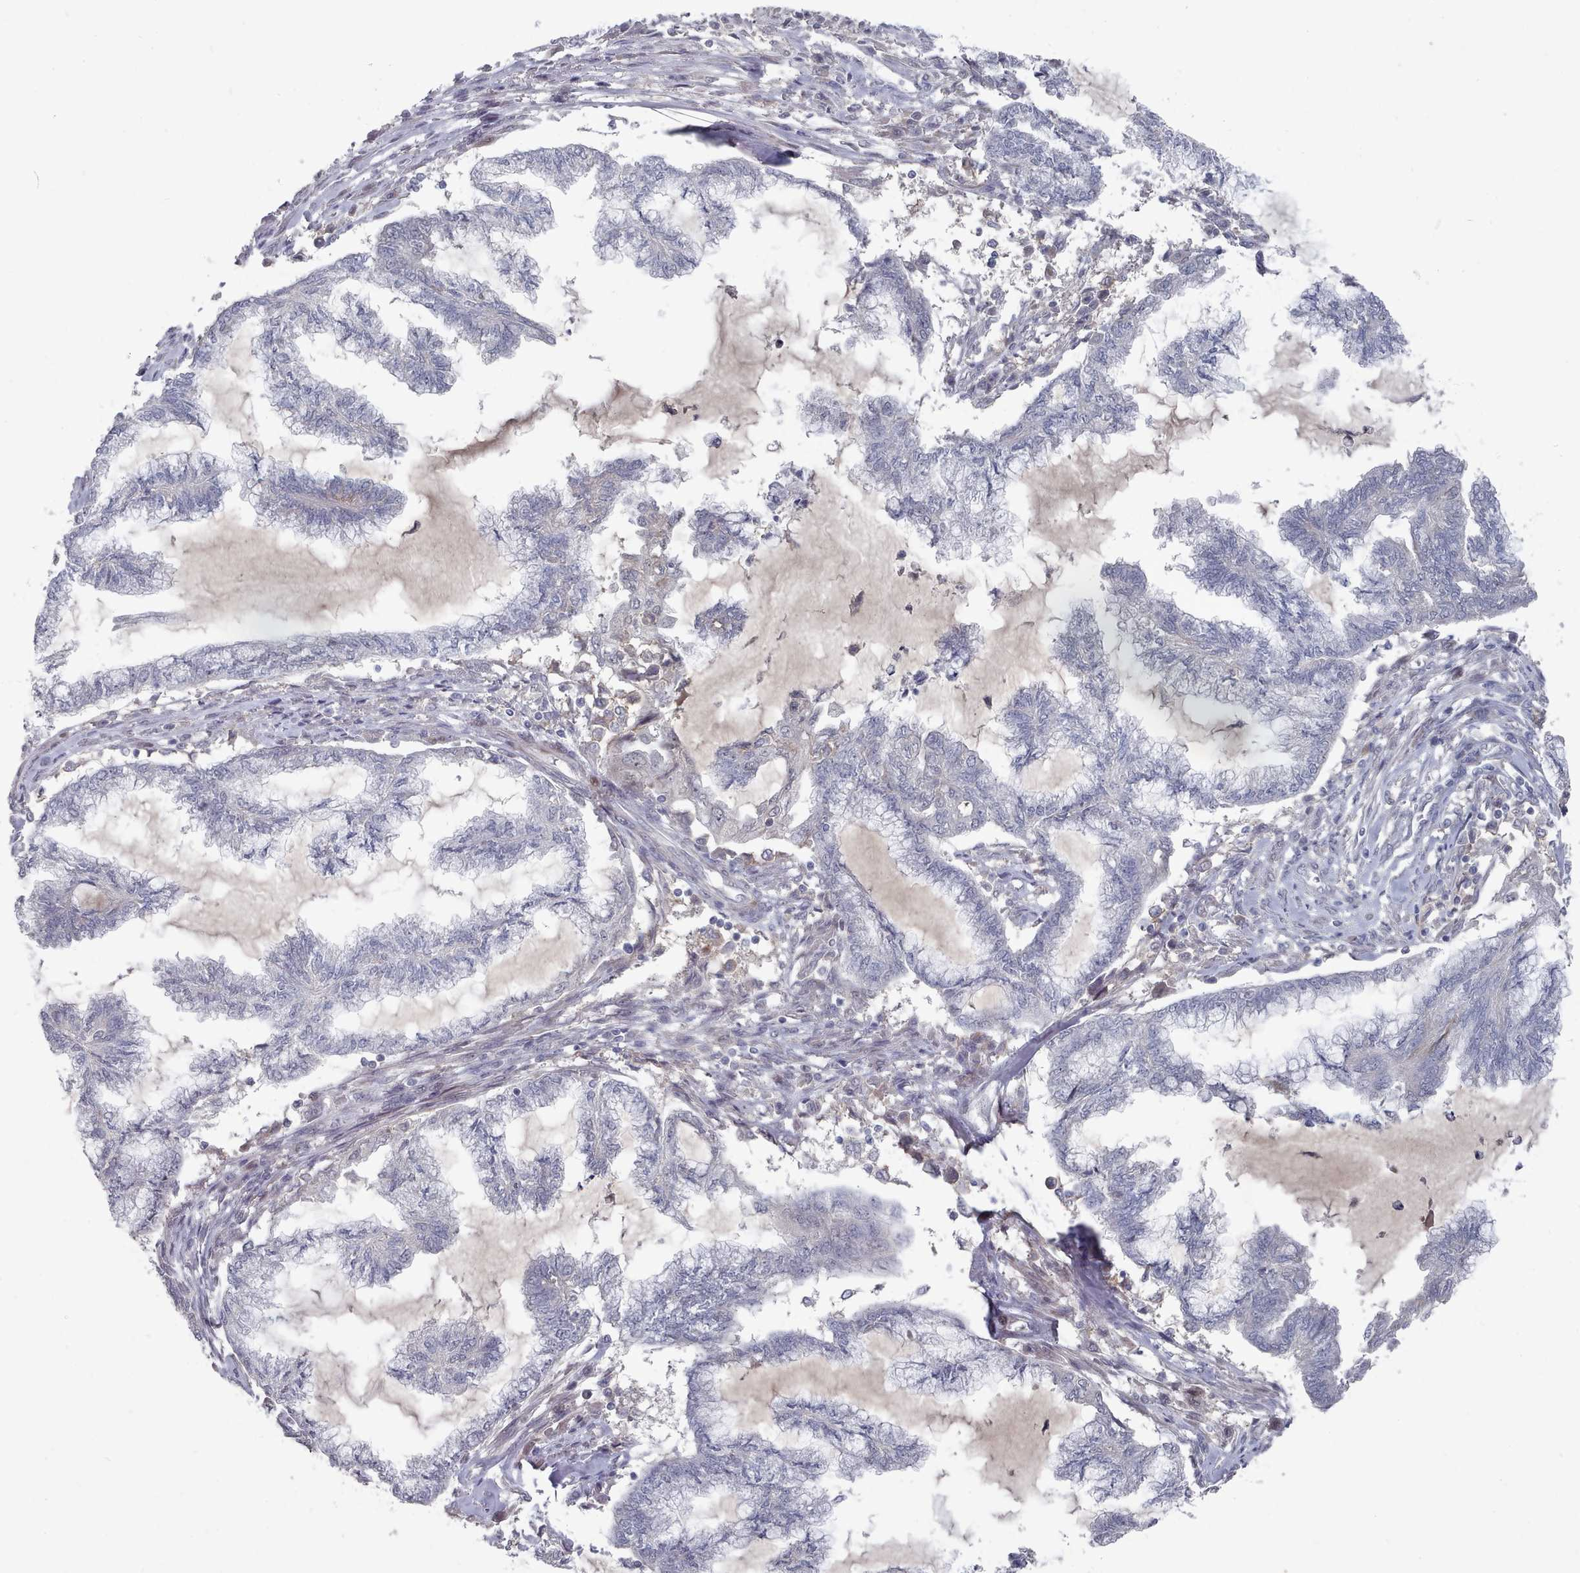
{"staining": {"intensity": "negative", "quantity": "none", "location": "none"}, "tissue": "endometrial cancer", "cell_type": "Tumor cells", "image_type": "cancer", "snomed": [{"axis": "morphology", "description": "Adenocarcinoma, NOS"}, {"axis": "topography", "description": "Endometrium"}], "caption": "Adenocarcinoma (endometrial) was stained to show a protein in brown. There is no significant staining in tumor cells.", "gene": "COL8A2", "patient": {"sex": "female", "age": 86}}